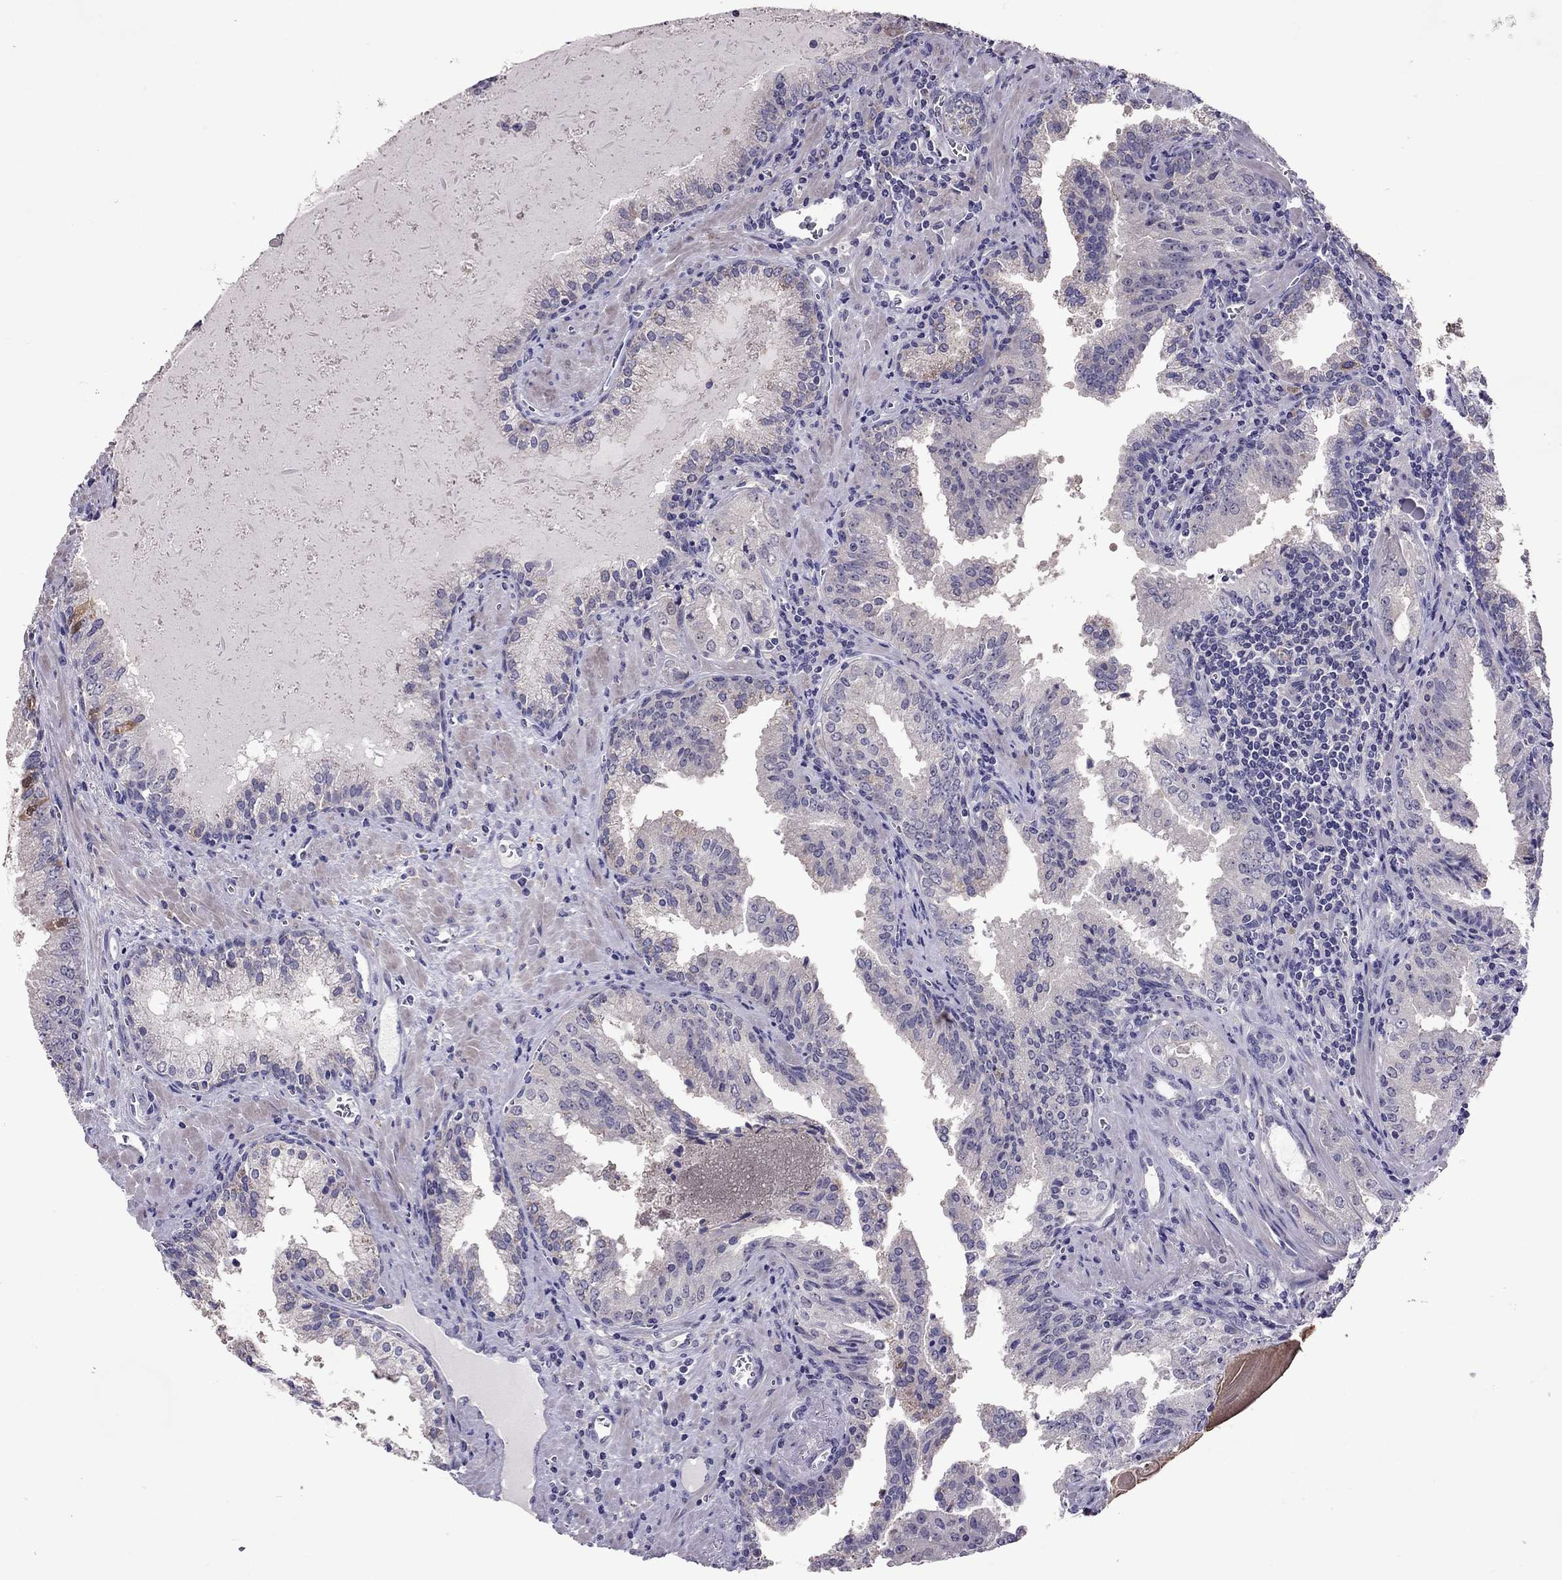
{"staining": {"intensity": "negative", "quantity": "none", "location": "none"}, "tissue": "prostate cancer", "cell_type": "Tumor cells", "image_type": "cancer", "snomed": [{"axis": "morphology", "description": "Adenocarcinoma, High grade"}, {"axis": "topography", "description": "Prostate"}], "caption": "This photomicrograph is of prostate cancer (adenocarcinoma (high-grade)) stained with immunohistochemistry (IHC) to label a protein in brown with the nuclei are counter-stained blue. There is no staining in tumor cells.", "gene": "LRRC46", "patient": {"sex": "male", "age": 68}}